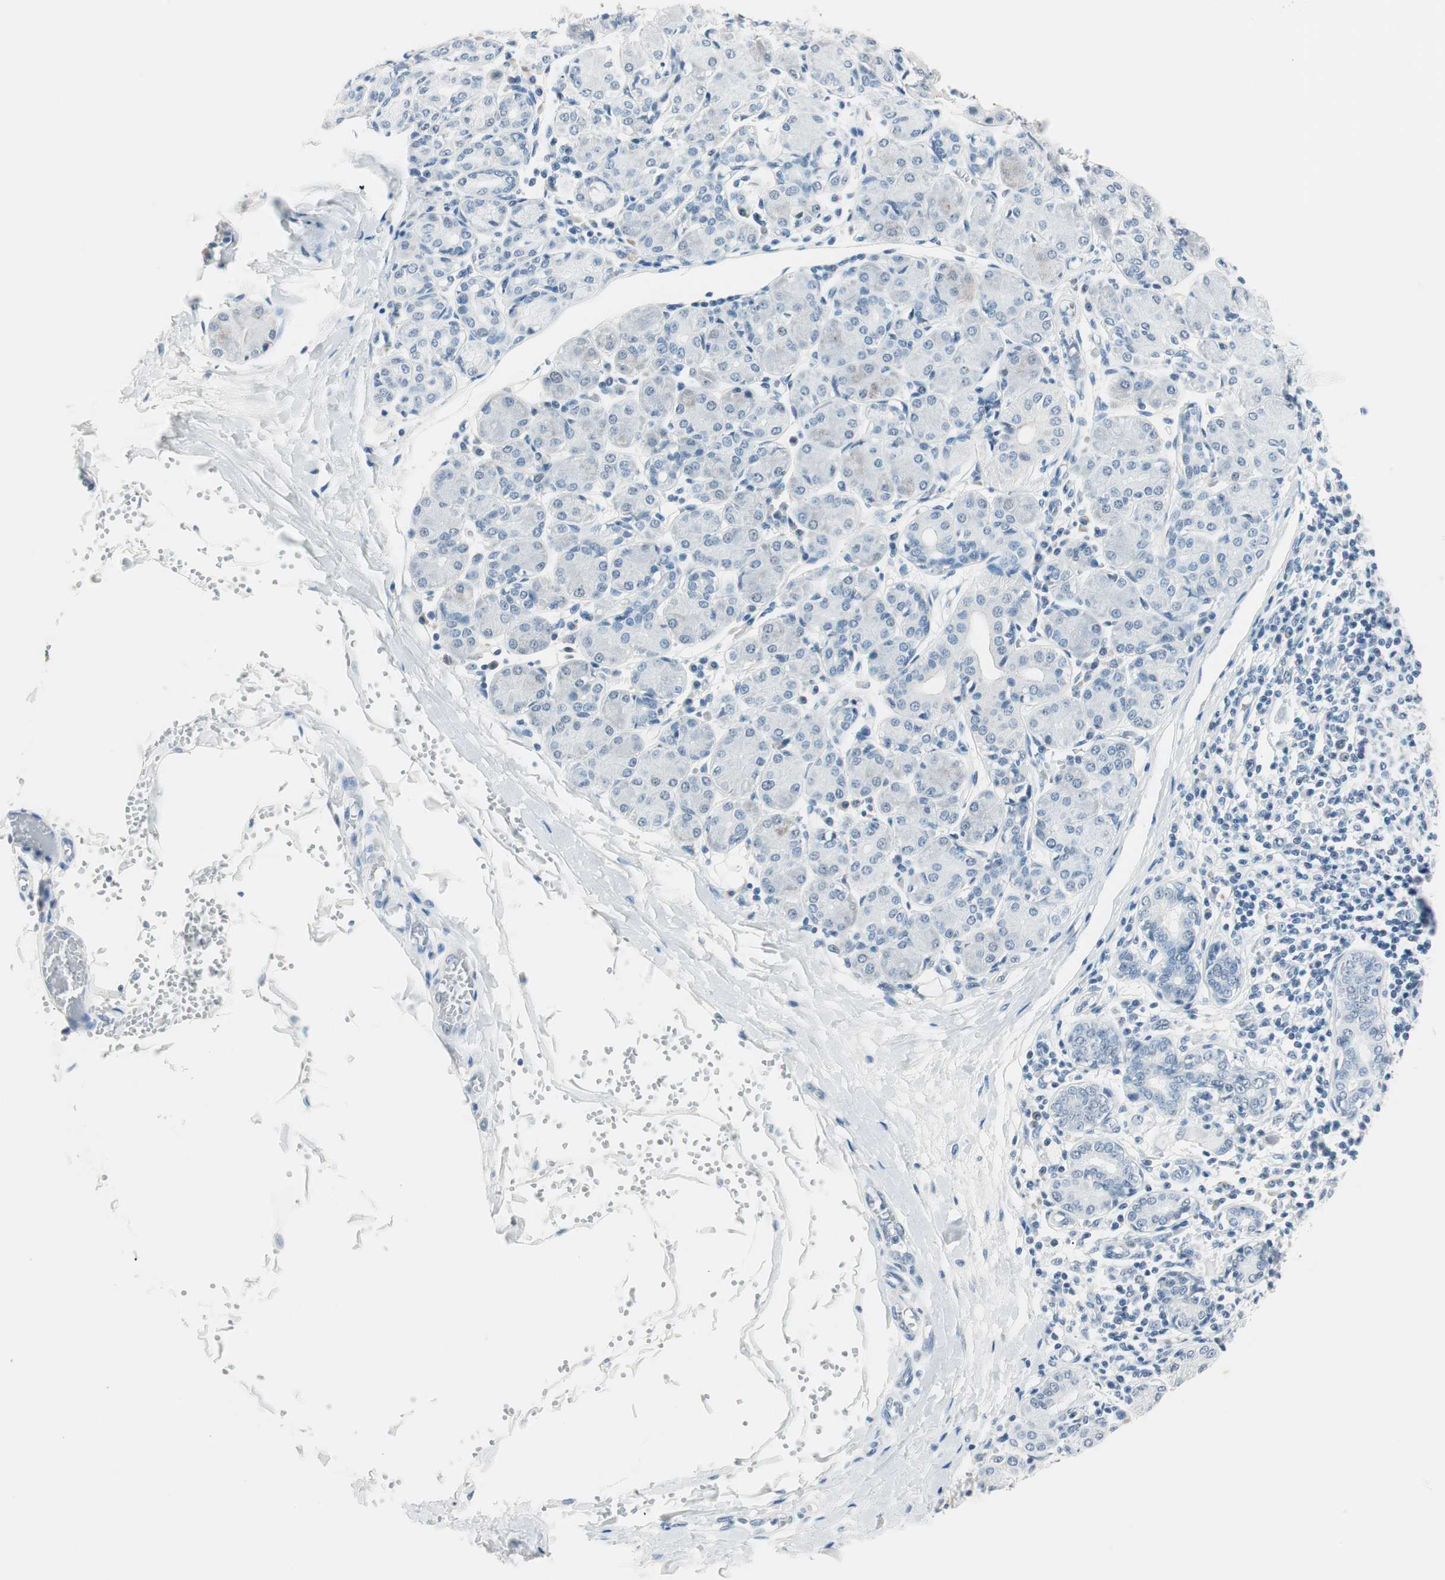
{"staining": {"intensity": "weak", "quantity": "<25%", "location": "cytoplasmic/membranous"}, "tissue": "salivary gland", "cell_type": "Glandular cells", "image_type": "normal", "snomed": [{"axis": "morphology", "description": "Normal tissue, NOS"}, {"axis": "morphology", "description": "Inflammation, NOS"}, {"axis": "topography", "description": "Lymph node"}, {"axis": "topography", "description": "Salivary gland"}], "caption": "High power microscopy histopathology image of an immunohistochemistry photomicrograph of normal salivary gland, revealing no significant positivity in glandular cells. (DAB immunohistochemistry, high magnification).", "gene": "HOXB13", "patient": {"sex": "male", "age": 3}}